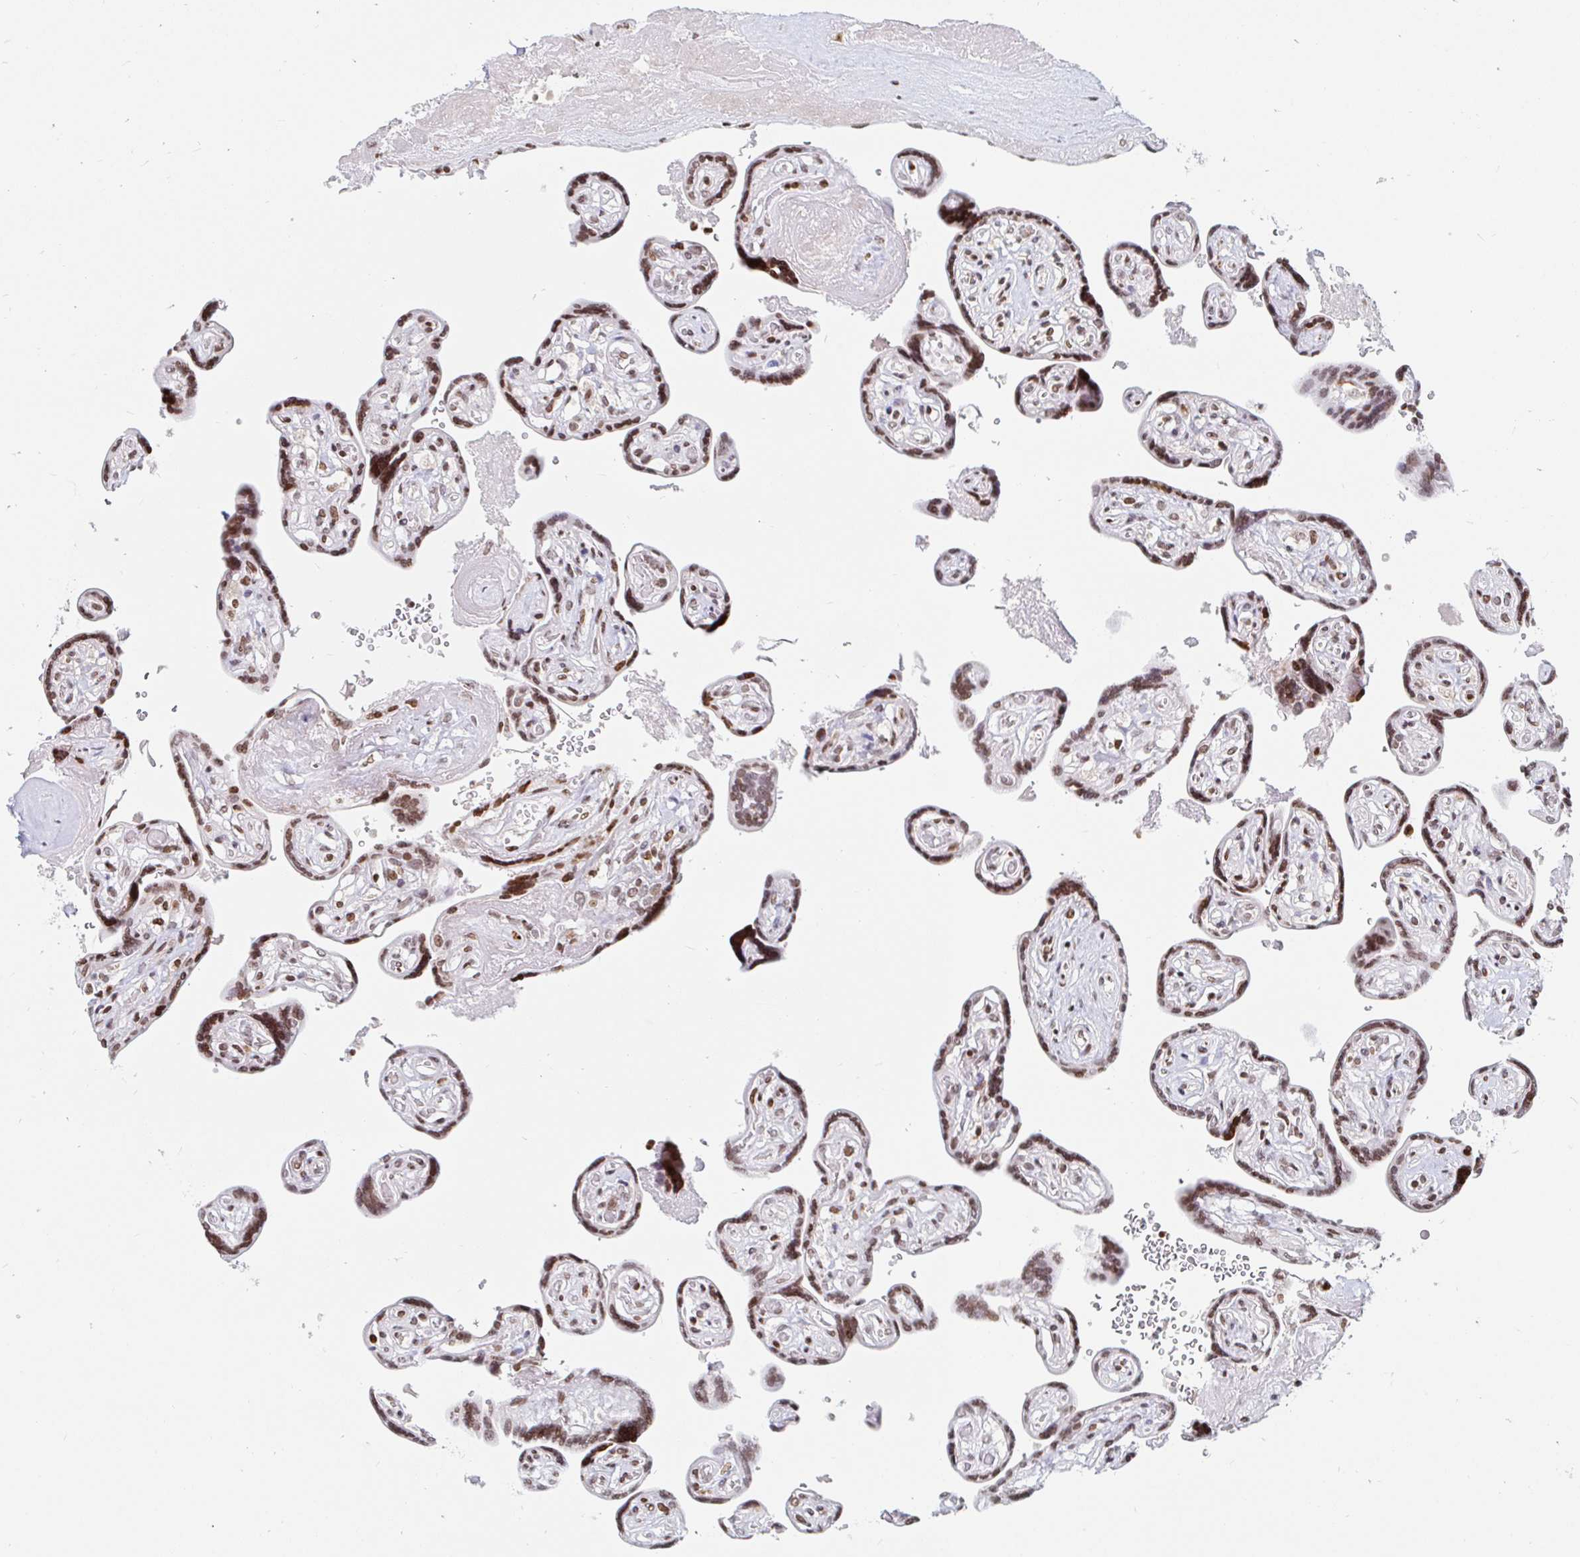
{"staining": {"intensity": "moderate", "quantity": ">75%", "location": "nuclear"}, "tissue": "placenta", "cell_type": "Trophoblastic cells", "image_type": "normal", "snomed": [{"axis": "morphology", "description": "Normal tissue, NOS"}, {"axis": "topography", "description": "Placenta"}], "caption": "DAB (3,3'-diaminobenzidine) immunohistochemical staining of unremarkable human placenta exhibits moderate nuclear protein positivity in about >75% of trophoblastic cells. (DAB IHC with brightfield microscopy, high magnification).", "gene": "HOXC10", "patient": {"sex": "female", "age": 32}}